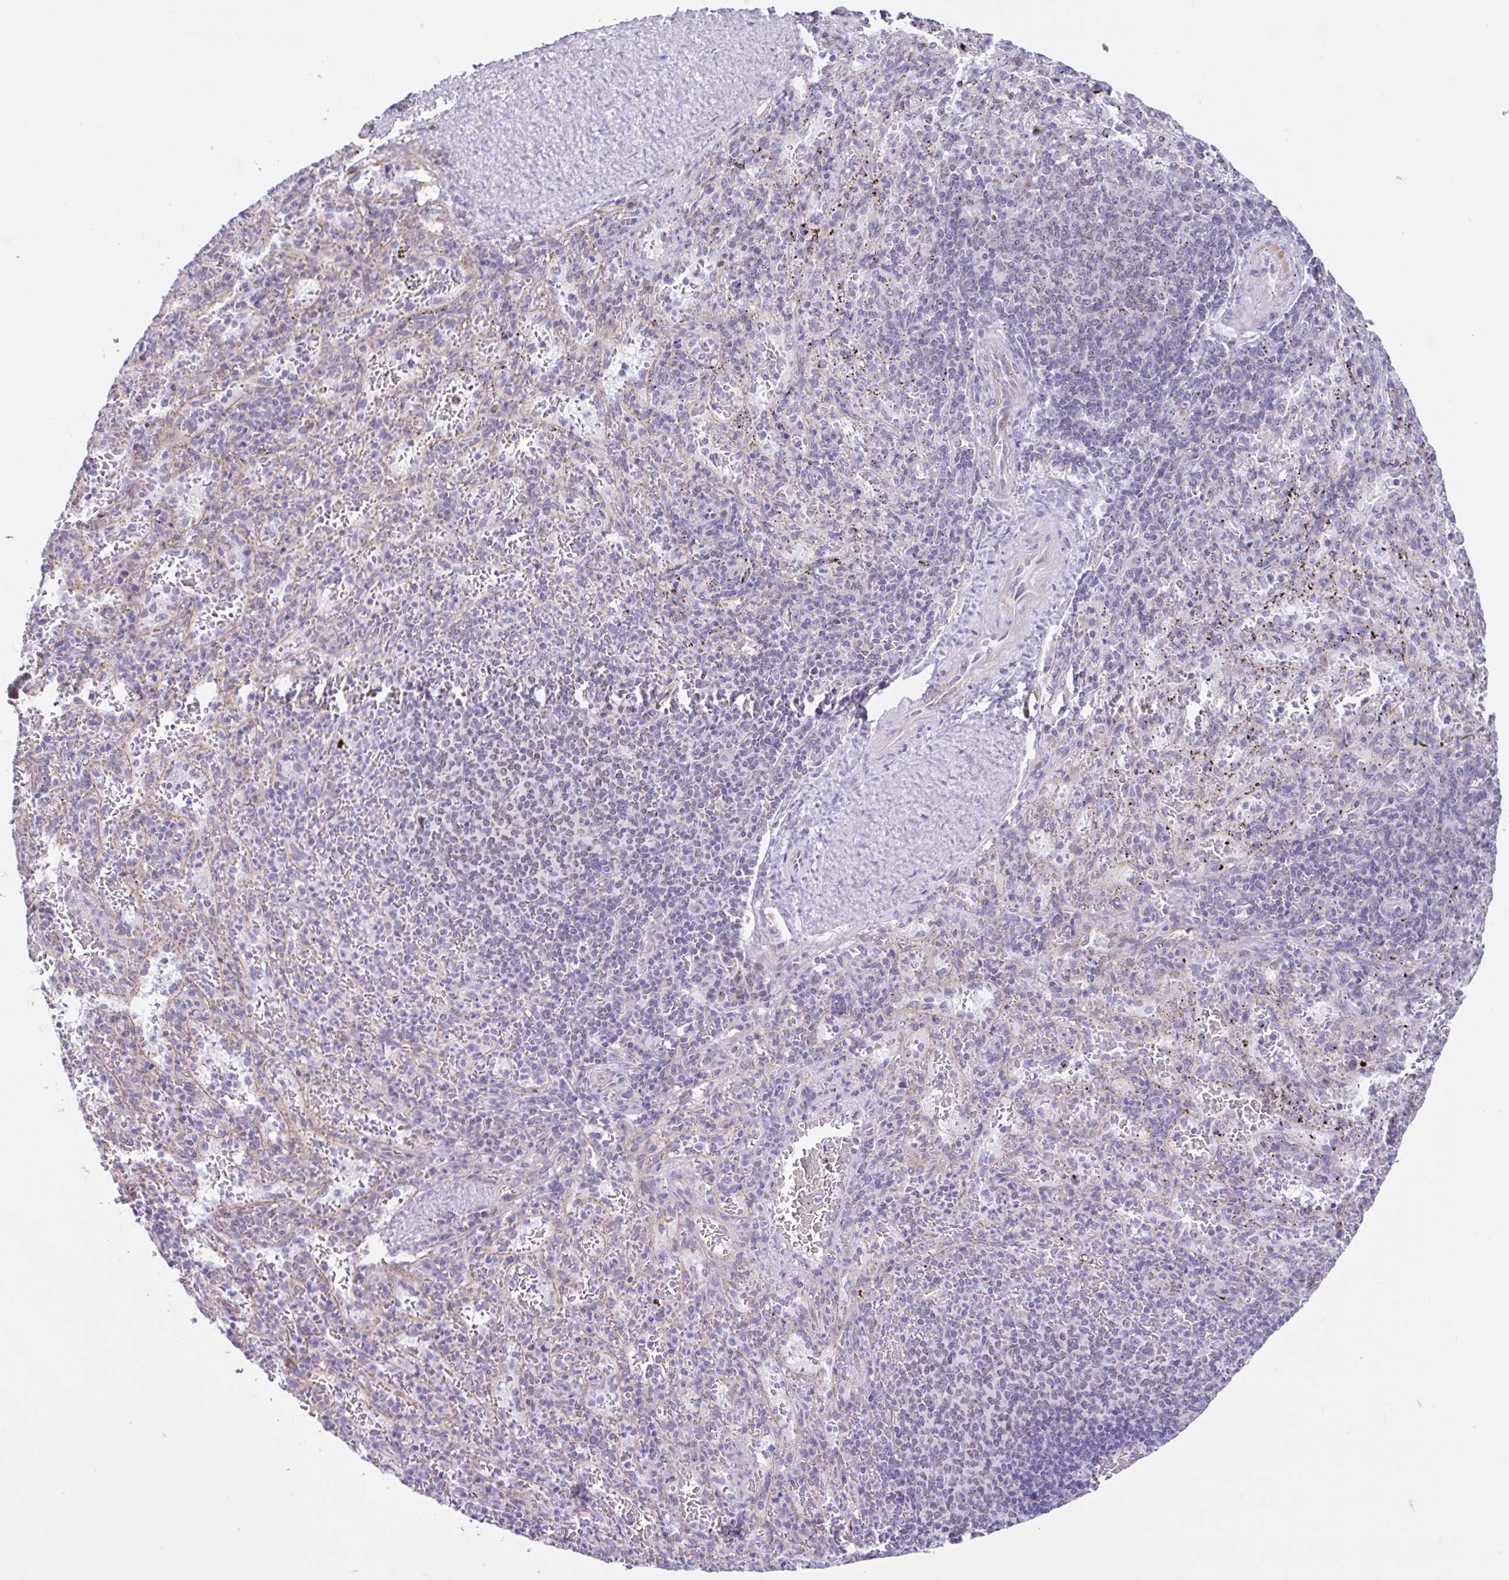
{"staining": {"intensity": "negative", "quantity": "none", "location": "none"}, "tissue": "spleen", "cell_type": "Cells in red pulp", "image_type": "normal", "snomed": [{"axis": "morphology", "description": "Normal tissue, NOS"}, {"axis": "topography", "description": "Spleen"}], "caption": "Immunohistochemistry image of normal spleen: human spleen stained with DAB displays no significant protein staining in cells in red pulp.", "gene": "NDUFS2", "patient": {"sex": "male", "age": 57}}